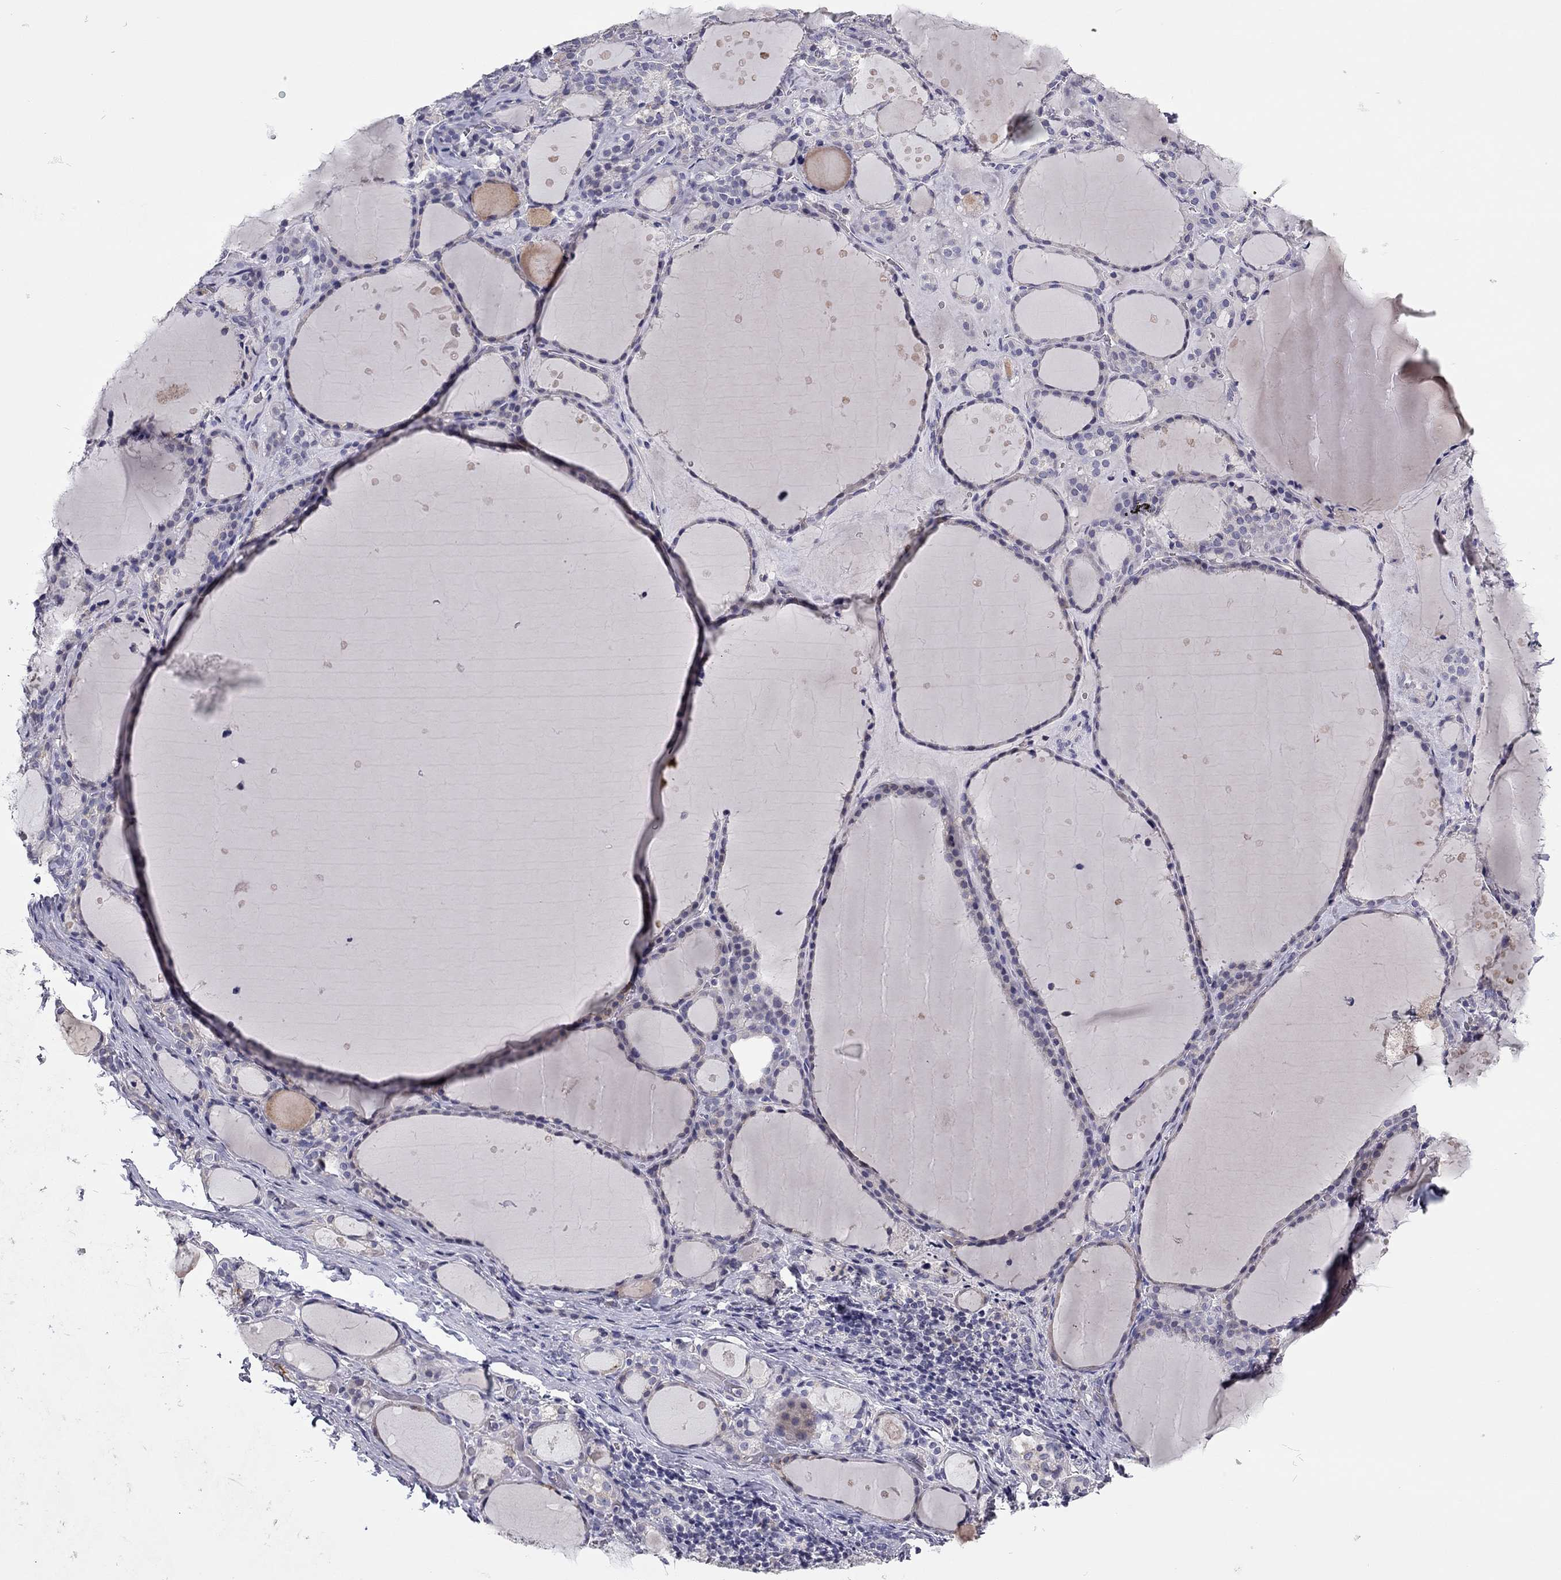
{"staining": {"intensity": "negative", "quantity": "none", "location": "none"}, "tissue": "thyroid gland", "cell_type": "Glandular cells", "image_type": "normal", "snomed": [{"axis": "morphology", "description": "Normal tissue, NOS"}, {"axis": "topography", "description": "Thyroid gland"}], "caption": "Immunohistochemistry of normal thyroid gland shows no positivity in glandular cells. (DAB (3,3'-diaminobenzidine) IHC visualized using brightfield microscopy, high magnification).", "gene": "SCARB1", "patient": {"sex": "male", "age": 68}}